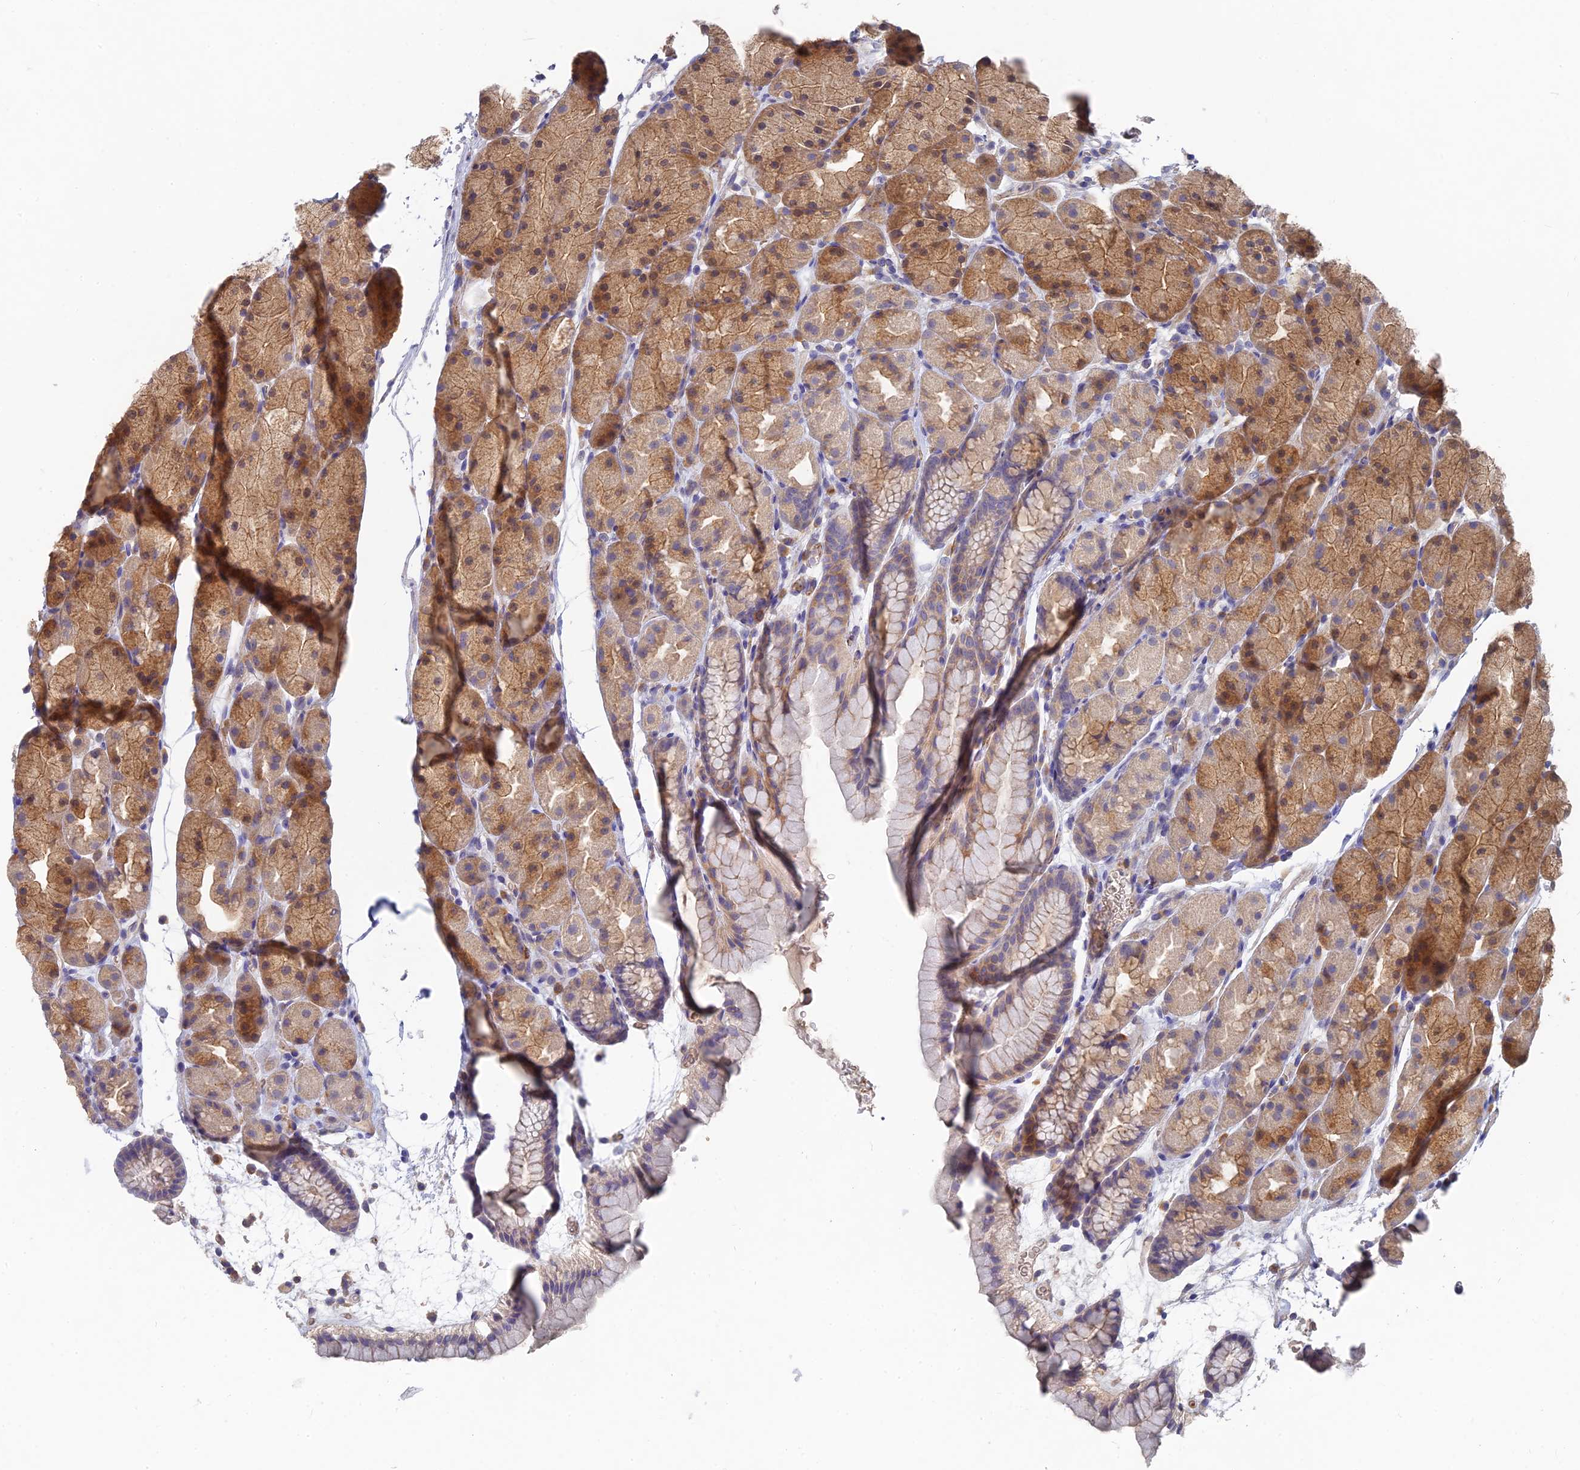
{"staining": {"intensity": "moderate", "quantity": "25%-75%", "location": "cytoplasmic/membranous"}, "tissue": "stomach", "cell_type": "Glandular cells", "image_type": "normal", "snomed": [{"axis": "morphology", "description": "Normal tissue, NOS"}, {"axis": "topography", "description": "Stomach, upper"}, {"axis": "topography", "description": "Stomach"}], "caption": "Immunohistochemistry (IHC) staining of unremarkable stomach, which exhibits medium levels of moderate cytoplasmic/membranous staining in approximately 25%-75% of glandular cells indicating moderate cytoplasmic/membranous protein expression. The staining was performed using DAB (brown) for protein detection and nuclei were counterstained in hematoxylin (blue).", "gene": "ARRDC1", "patient": {"sex": "male", "age": 47}}